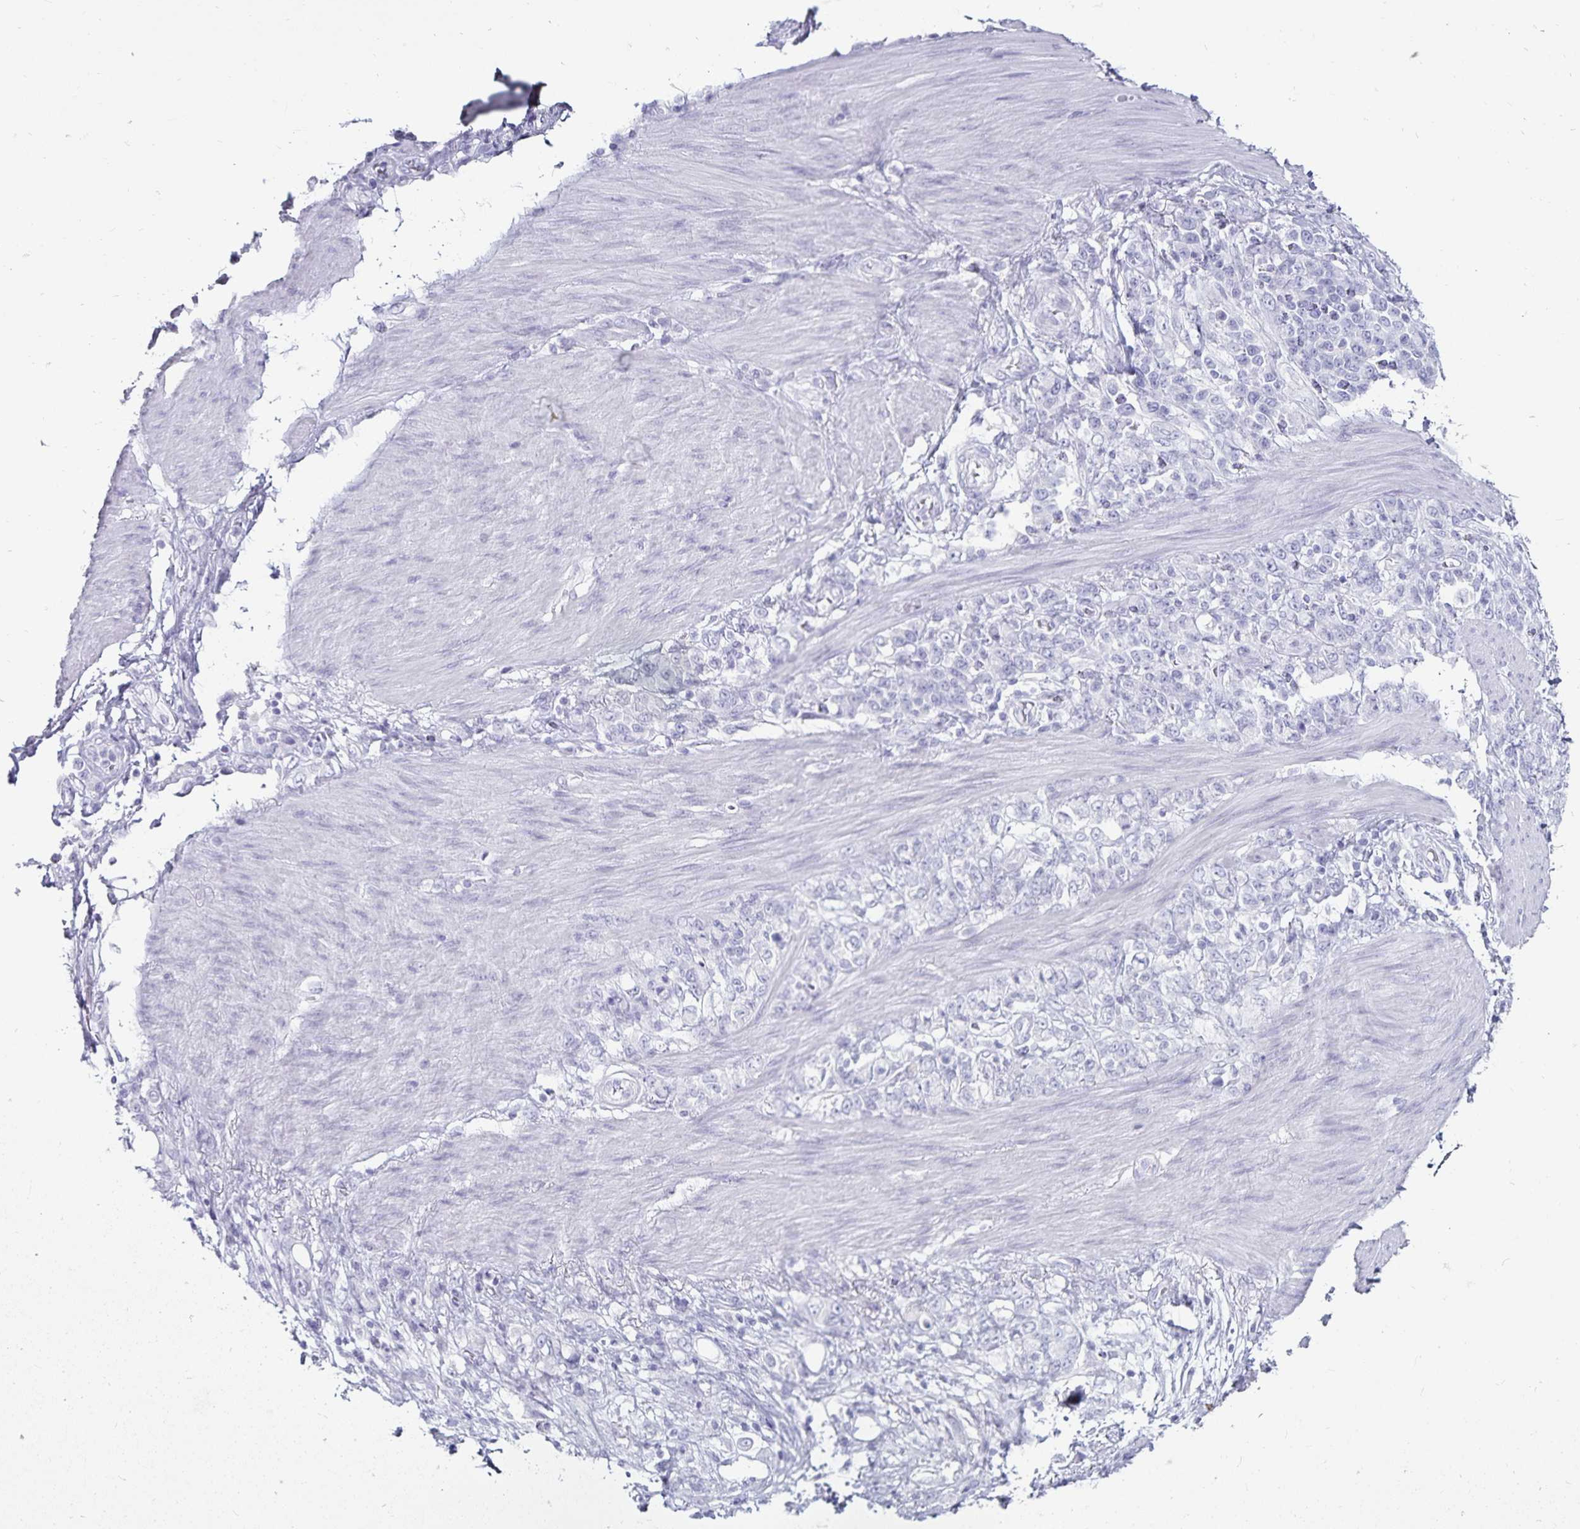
{"staining": {"intensity": "negative", "quantity": "none", "location": "none"}, "tissue": "stomach cancer", "cell_type": "Tumor cells", "image_type": "cancer", "snomed": [{"axis": "morphology", "description": "Adenocarcinoma, NOS"}, {"axis": "topography", "description": "Stomach"}], "caption": "A micrograph of stomach adenocarcinoma stained for a protein reveals no brown staining in tumor cells.", "gene": "DEFA6", "patient": {"sex": "female", "age": 79}}